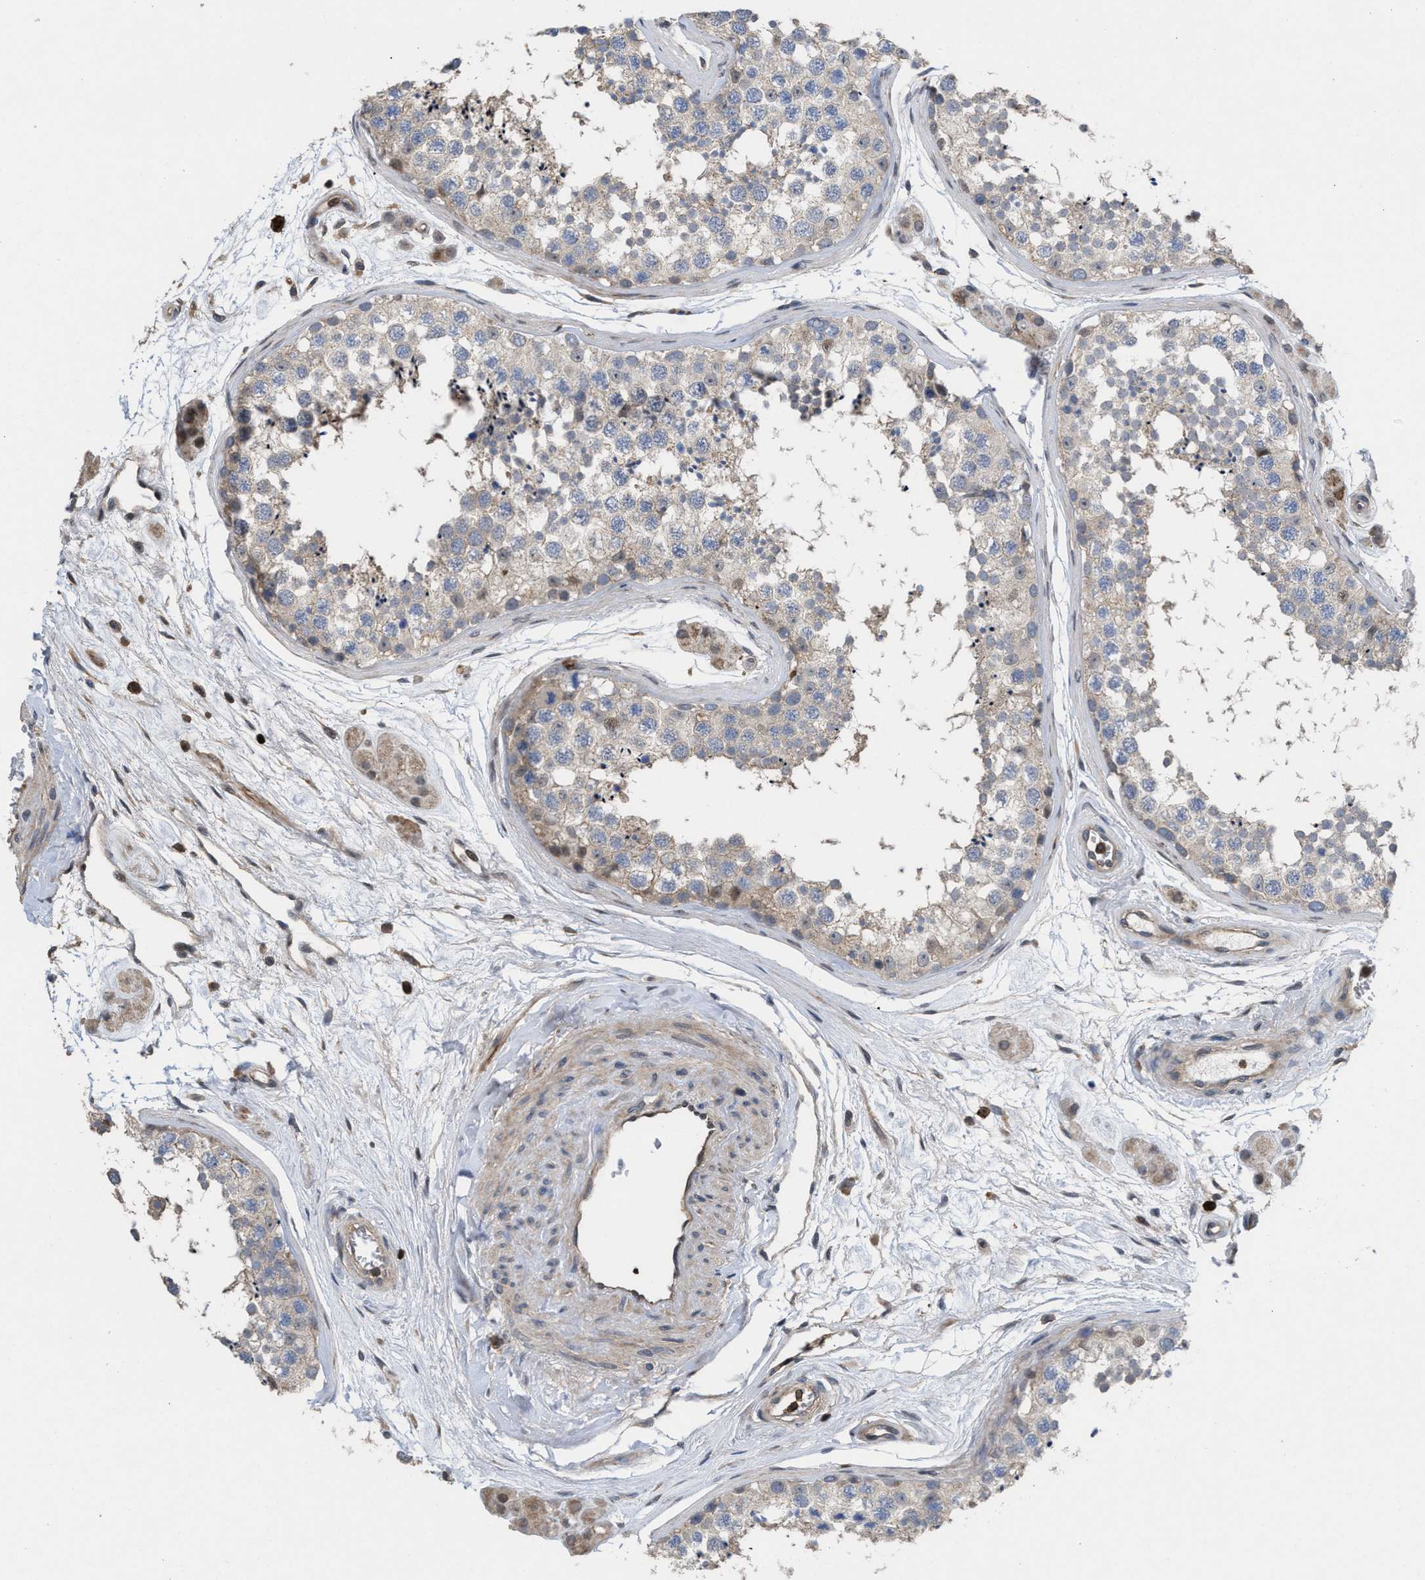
{"staining": {"intensity": "weak", "quantity": "25%-75%", "location": "cytoplasmic/membranous"}, "tissue": "testis", "cell_type": "Cells in seminiferous ducts", "image_type": "normal", "snomed": [{"axis": "morphology", "description": "Normal tissue, NOS"}, {"axis": "topography", "description": "Testis"}], "caption": "Weak cytoplasmic/membranous expression is appreciated in about 25%-75% of cells in seminiferous ducts in normal testis.", "gene": "PTPRE", "patient": {"sex": "male", "age": 56}}